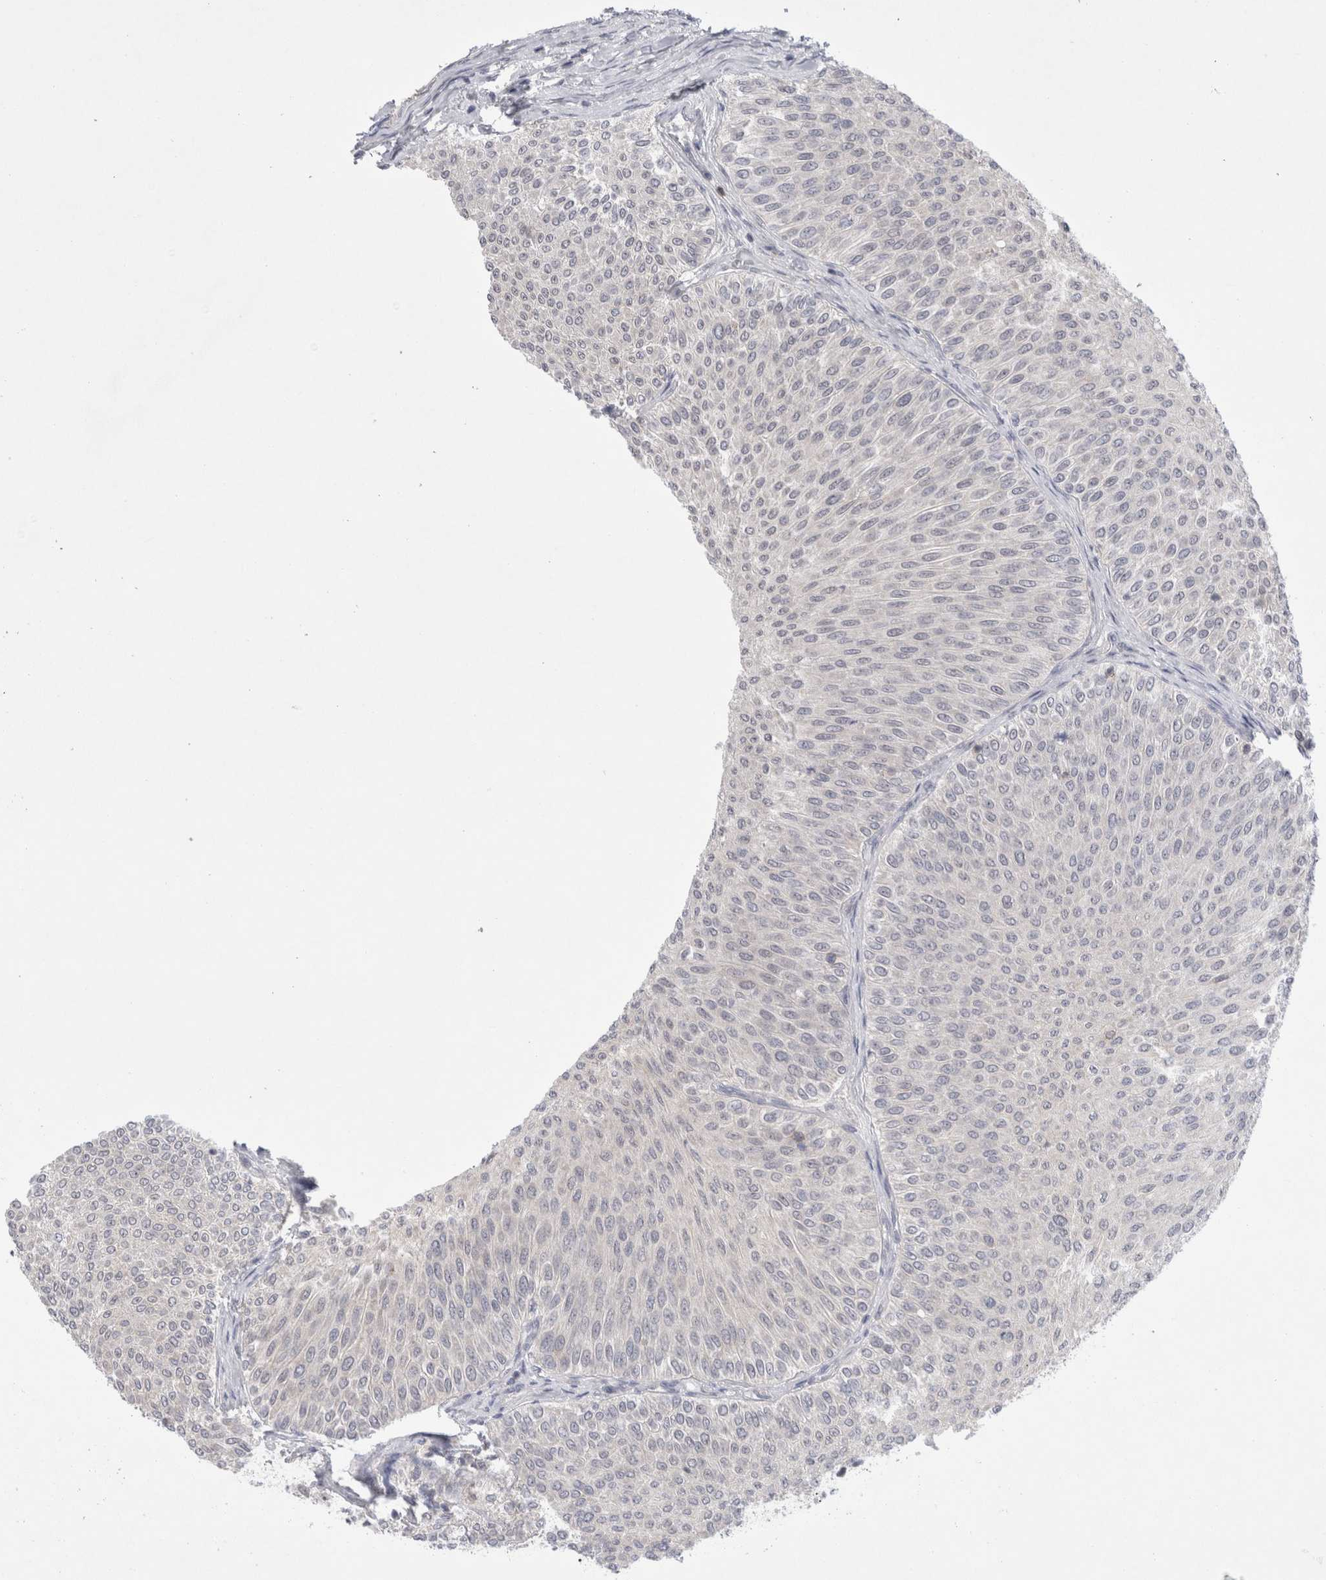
{"staining": {"intensity": "negative", "quantity": "none", "location": "none"}, "tissue": "urothelial cancer", "cell_type": "Tumor cells", "image_type": "cancer", "snomed": [{"axis": "morphology", "description": "Urothelial carcinoma, Low grade"}, {"axis": "topography", "description": "Urinary bladder"}], "caption": "A histopathology image of human low-grade urothelial carcinoma is negative for staining in tumor cells.", "gene": "CERS5", "patient": {"sex": "male", "age": 78}}